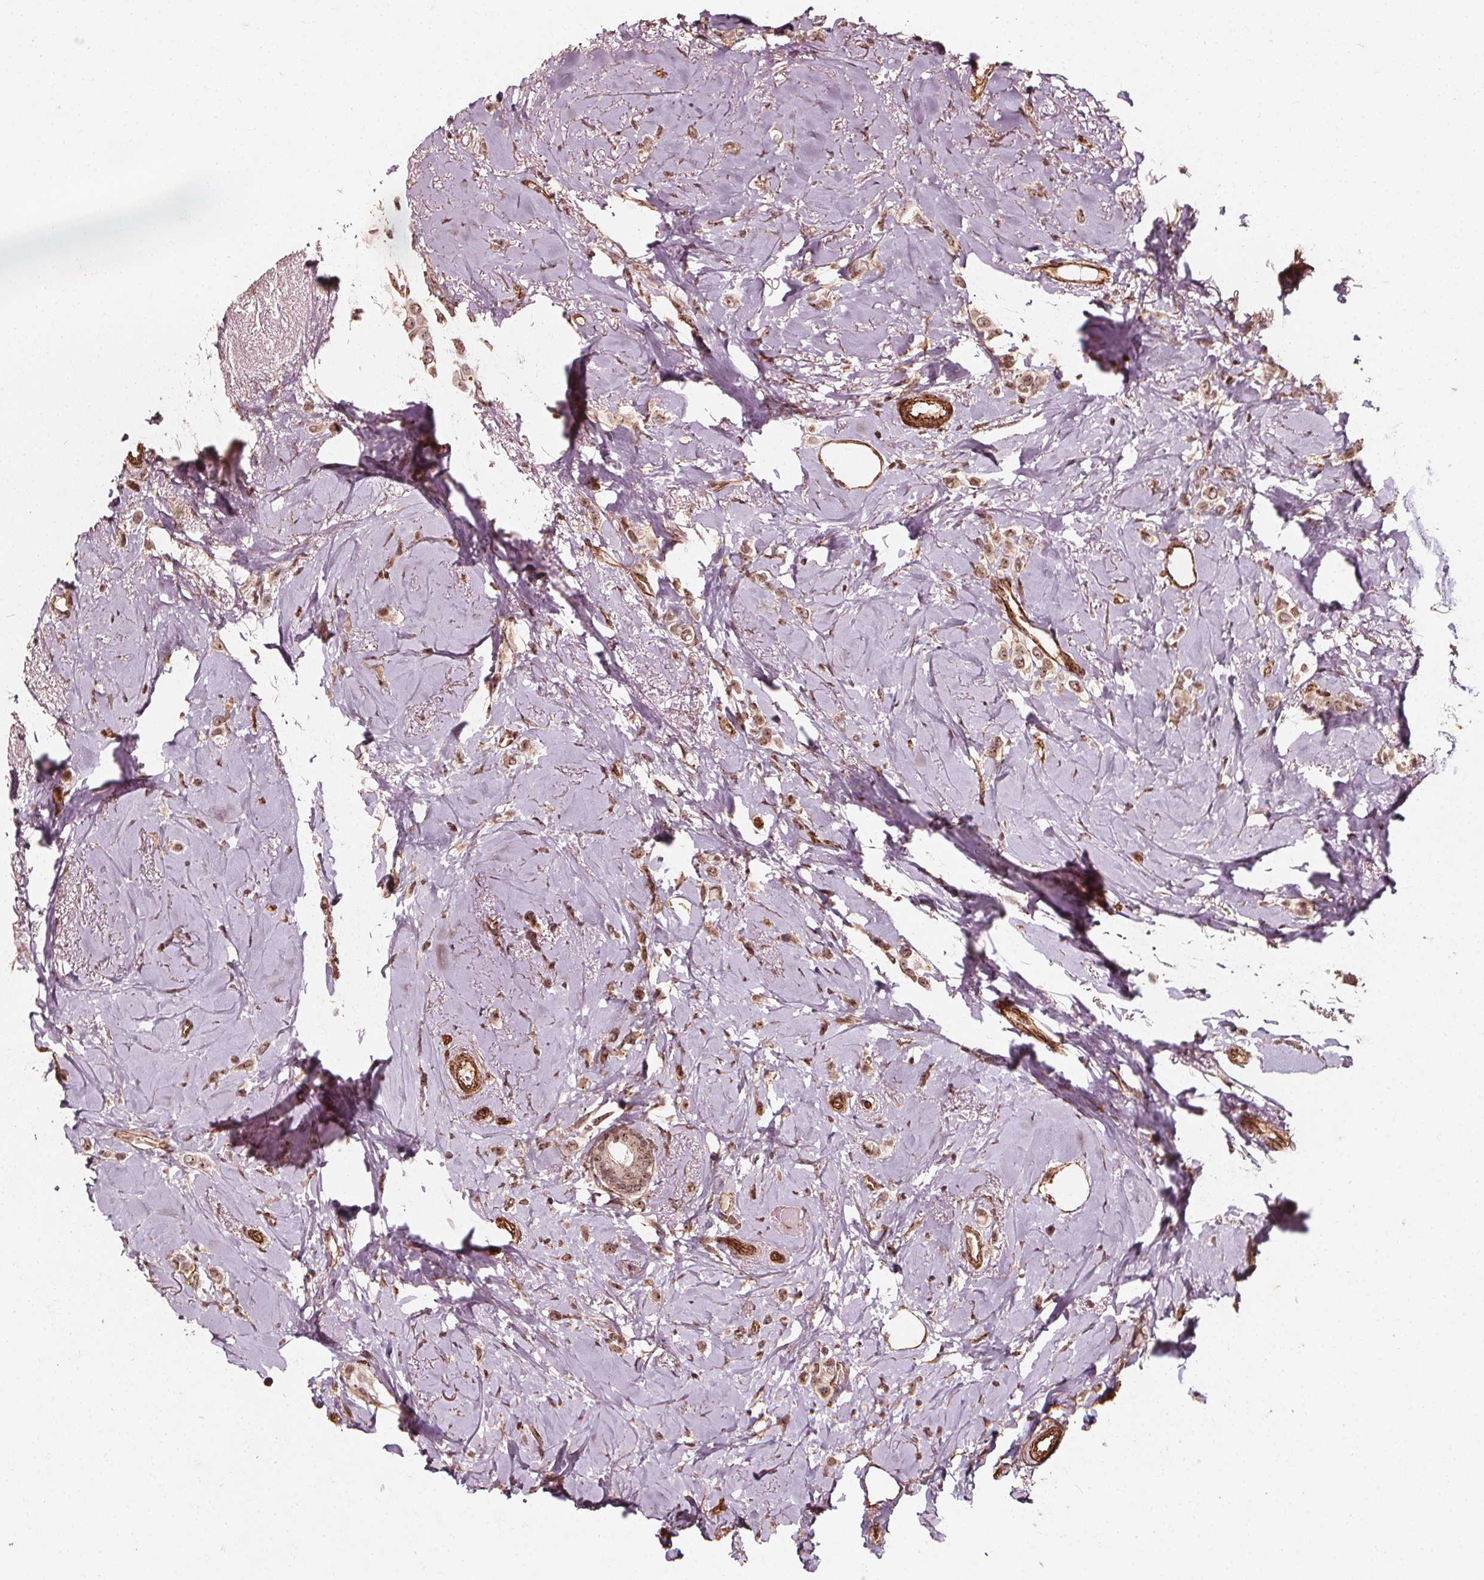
{"staining": {"intensity": "moderate", "quantity": ">75%", "location": "nuclear"}, "tissue": "breast cancer", "cell_type": "Tumor cells", "image_type": "cancer", "snomed": [{"axis": "morphology", "description": "Lobular carcinoma"}, {"axis": "topography", "description": "Breast"}], "caption": "Breast cancer (lobular carcinoma) was stained to show a protein in brown. There is medium levels of moderate nuclear staining in approximately >75% of tumor cells.", "gene": "EXOSC9", "patient": {"sex": "female", "age": 66}}